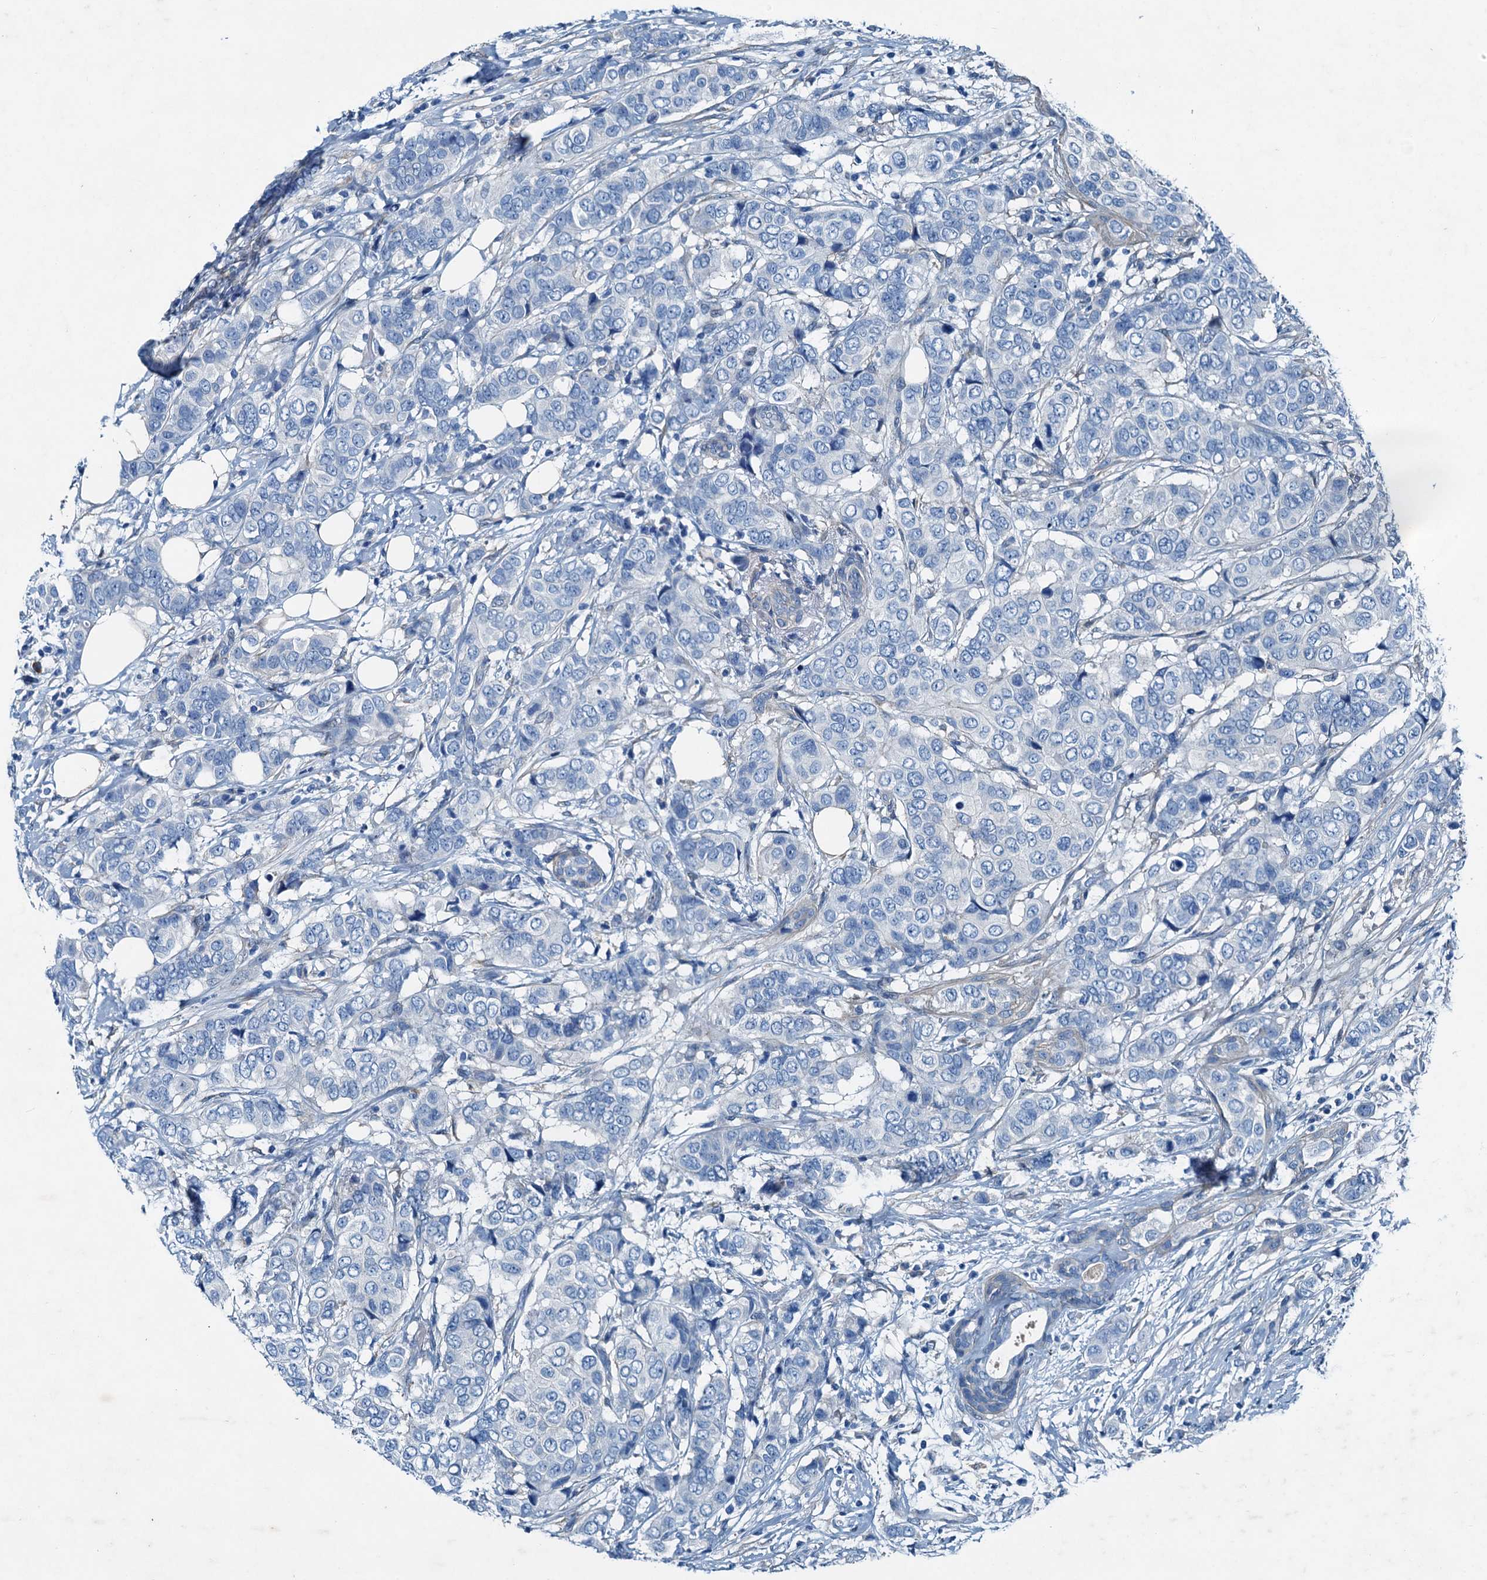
{"staining": {"intensity": "negative", "quantity": "none", "location": "none"}, "tissue": "breast cancer", "cell_type": "Tumor cells", "image_type": "cancer", "snomed": [{"axis": "morphology", "description": "Lobular carcinoma"}, {"axis": "topography", "description": "Breast"}], "caption": "DAB (3,3'-diaminobenzidine) immunohistochemical staining of human breast cancer demonstrates no significant expression in tumor cells.", "gene": "RAB3IL1", "patient": {"sex": "female", "age": 51}}